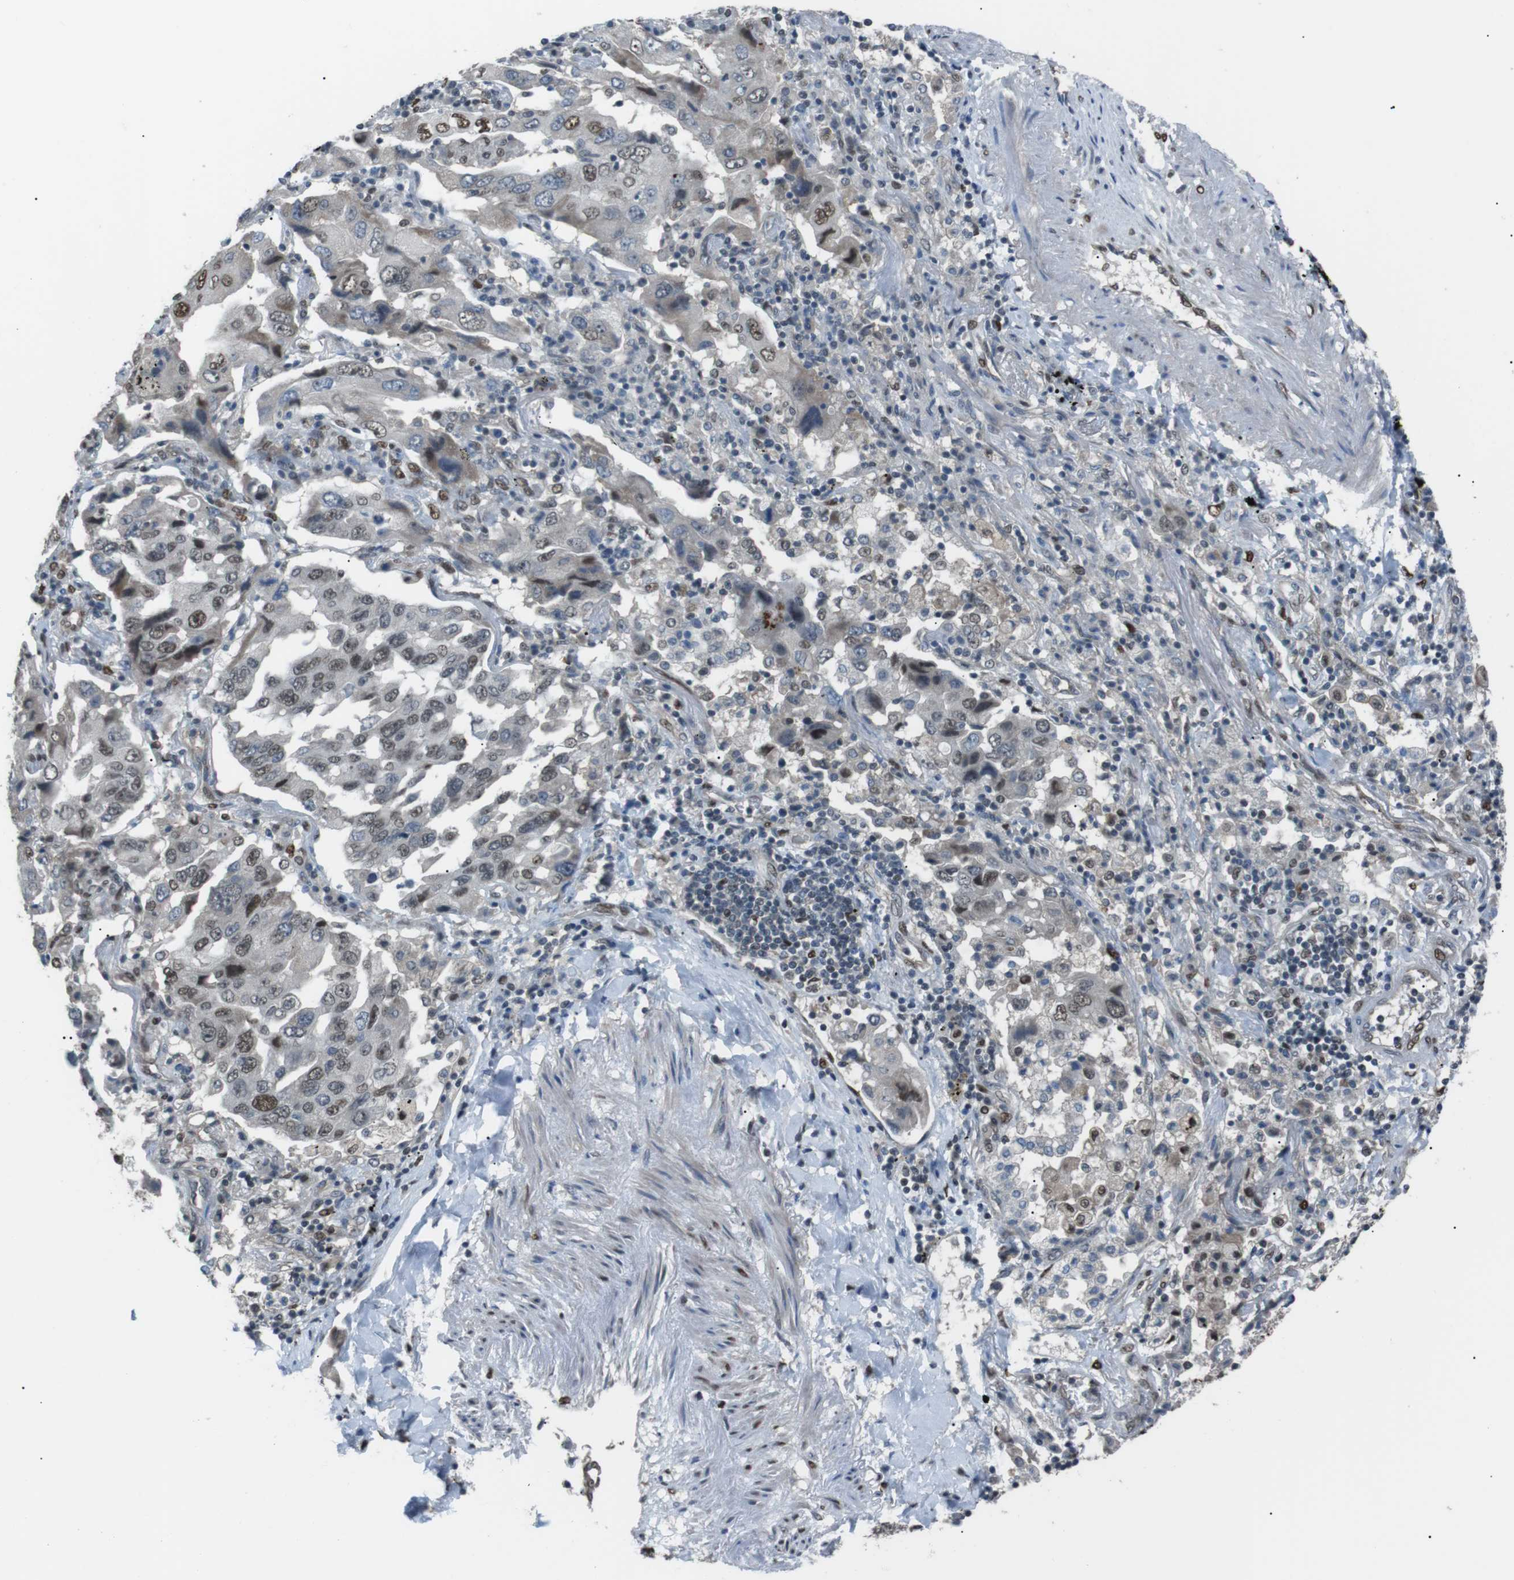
{"staining": {"intensity": "moderate", "quantity": "25%-75%", "location": "nuclear"}, "tissue": "lung cancer", "cell_type": "Tumor cells", "image_type": "cancer", "snomed": [{"axis": "morphology", "description": "Adenocarcinoma, NOS"}, {"axis": "topography", "description": "Lung"}], "caption": "A medium amount of moderate nuclear expression is present in about 25%-75% of tumor cells in adenocarcinoma (lung) tissue. The staining was performed using DAB (3,3'-diaminobenzidine), with brown indicating positive protein expression. Nuclei are stained blue with hematoxylin.", "gene": "SRPK2", "patient": {"sex": "female", "age": 65}}